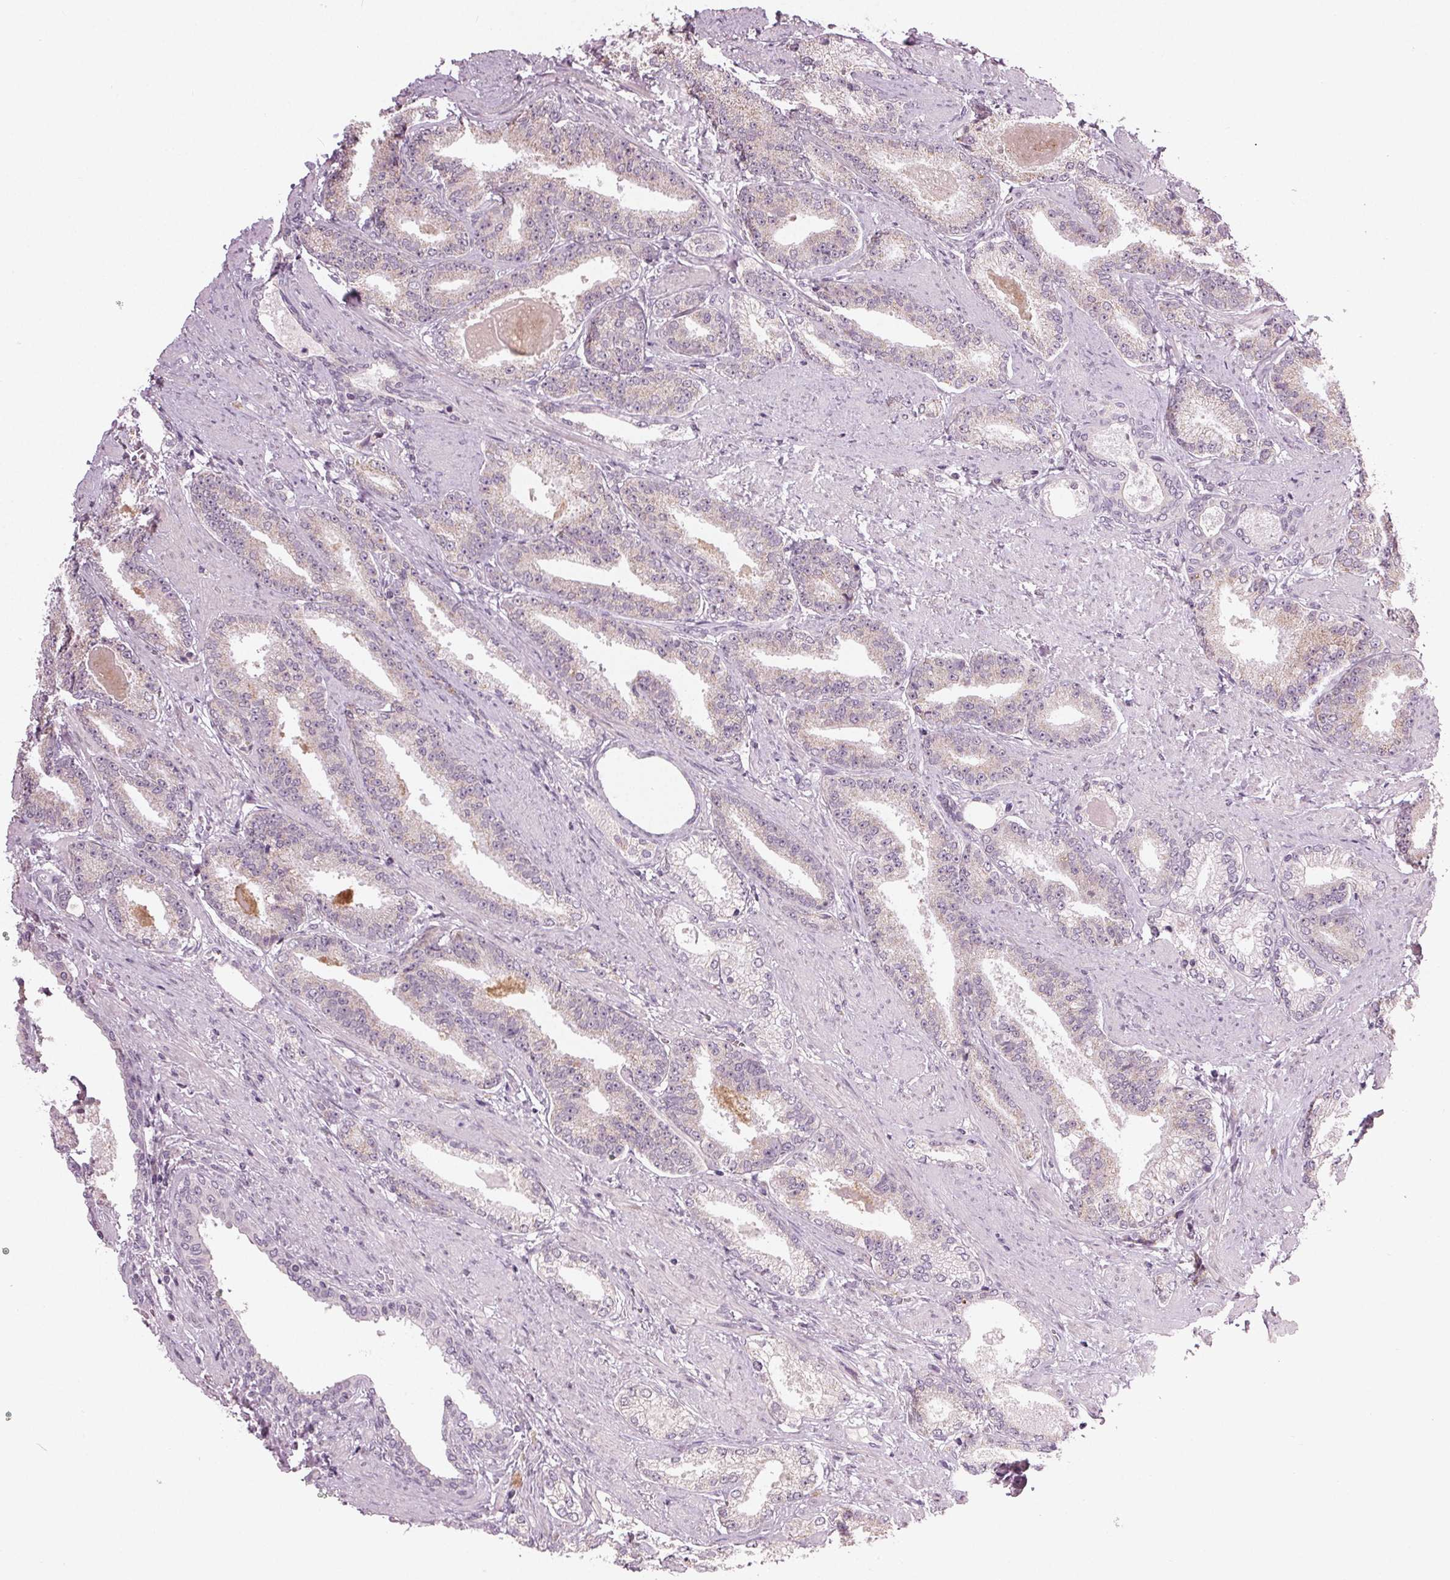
{"staining": {"intensity": "negative", "quantity": "none", "location": "none"}, "tissue": "prostate cancer", "cell_type": "Tumor cells", "image_type": "cancer", "snomed": [{"axis": "morphology", "description": "Adenocarcinoma, High grade"}, {"axis": "topography", "description": "Prostate and seminal vesicle, NOS"}], "caption": "This is an immunohistochemistry image of prostate cancer (adenocarcinoma (high-grade)). There is no staining in tumor cells.", "gene": "ZNF605", "patient": {"sex": "male", "age": 61}}